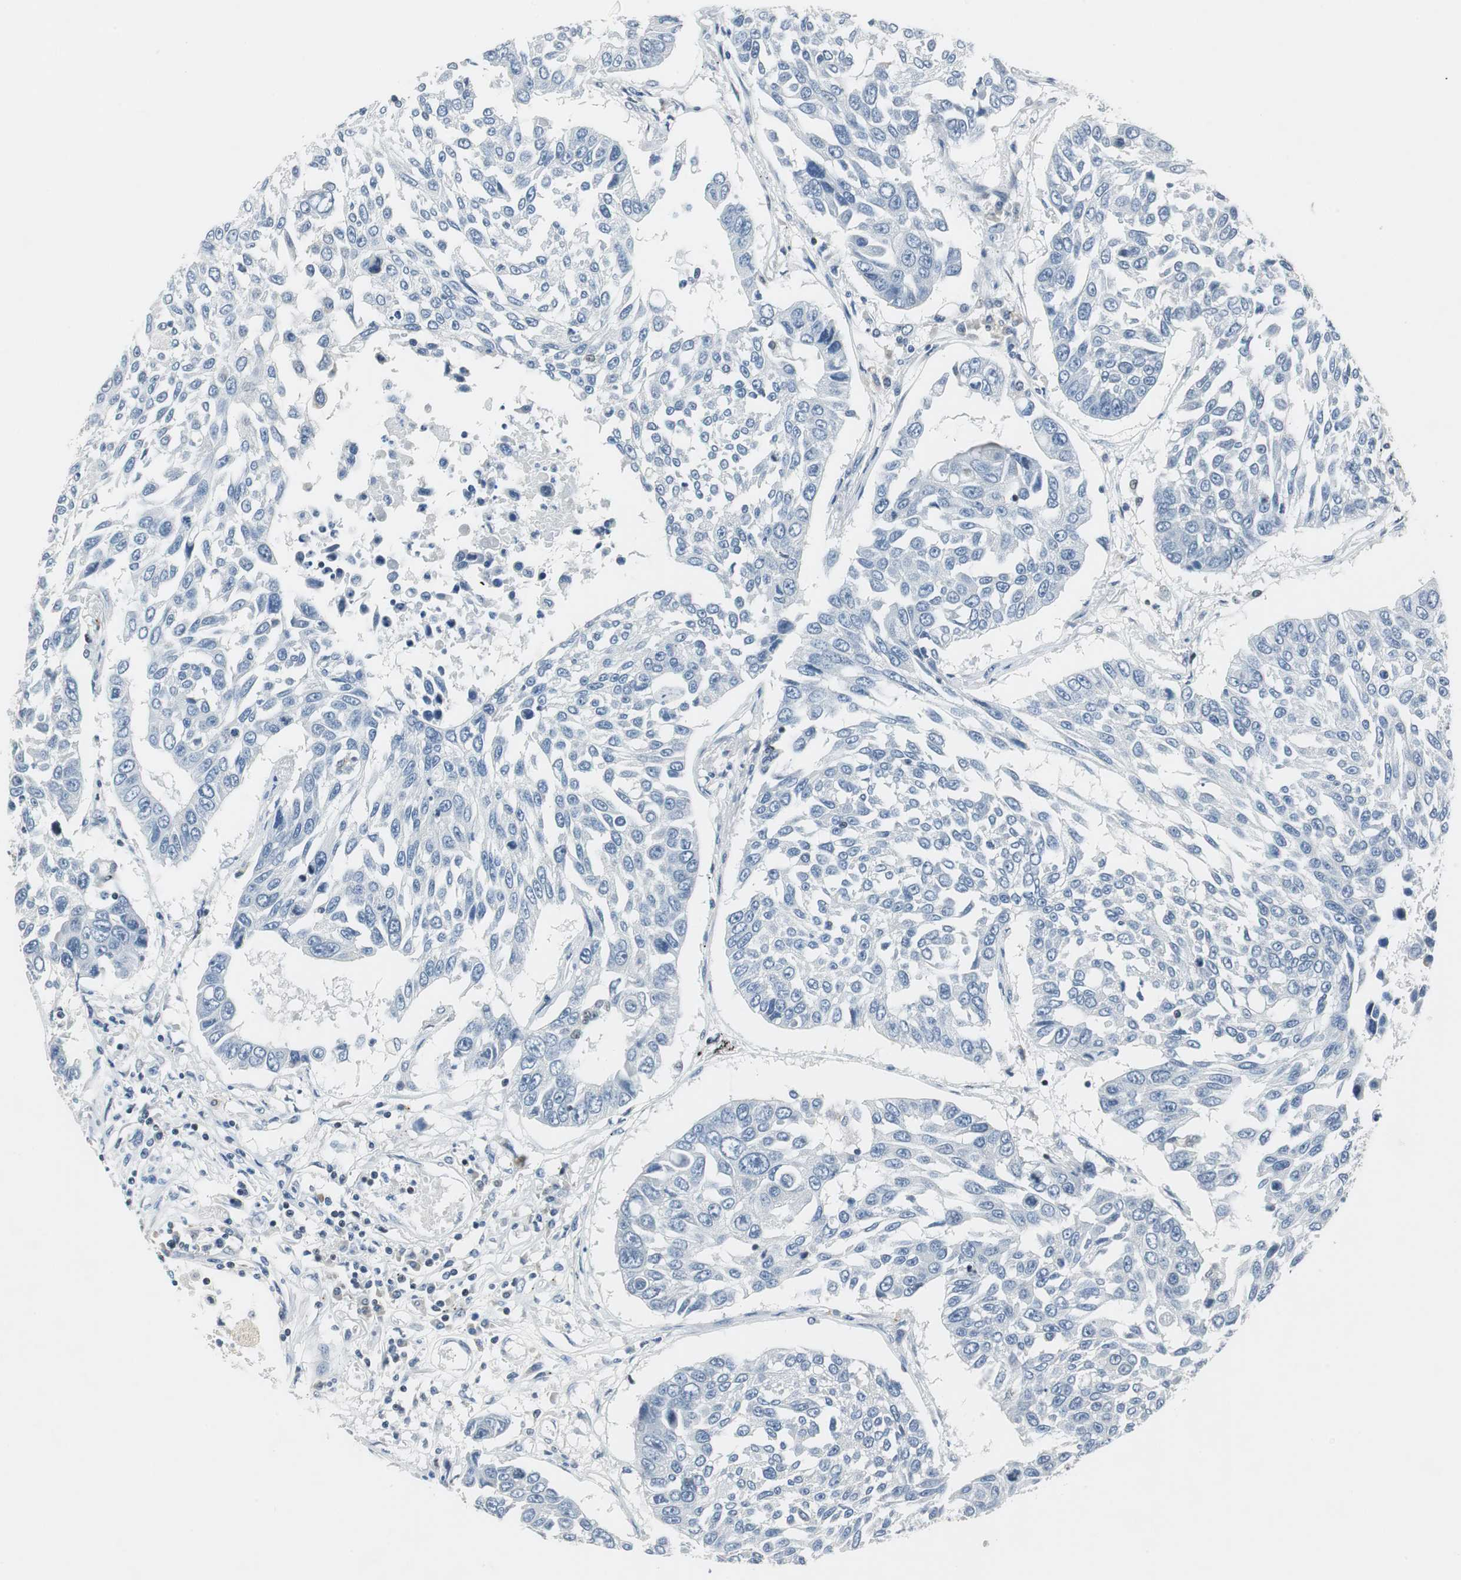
{"staining": {"intensity": "negative", "quantity": "none", "location": "none"}, "tissue": "lung cancer", "cell_type": "Tumor cells", "image_type": "cancer", "snomed": [{"axis": "morphology", "description": "Squamous cell carcinoma, NOS"}, {"axis": "topography", "description": "Lung"}], "caption": "Immunohistochemistry of human lung squamous cell carcinoma shows no positivity in tumor cells.", "gene": "HCFC2", "patient": {"sex": "male", "age": 71}}